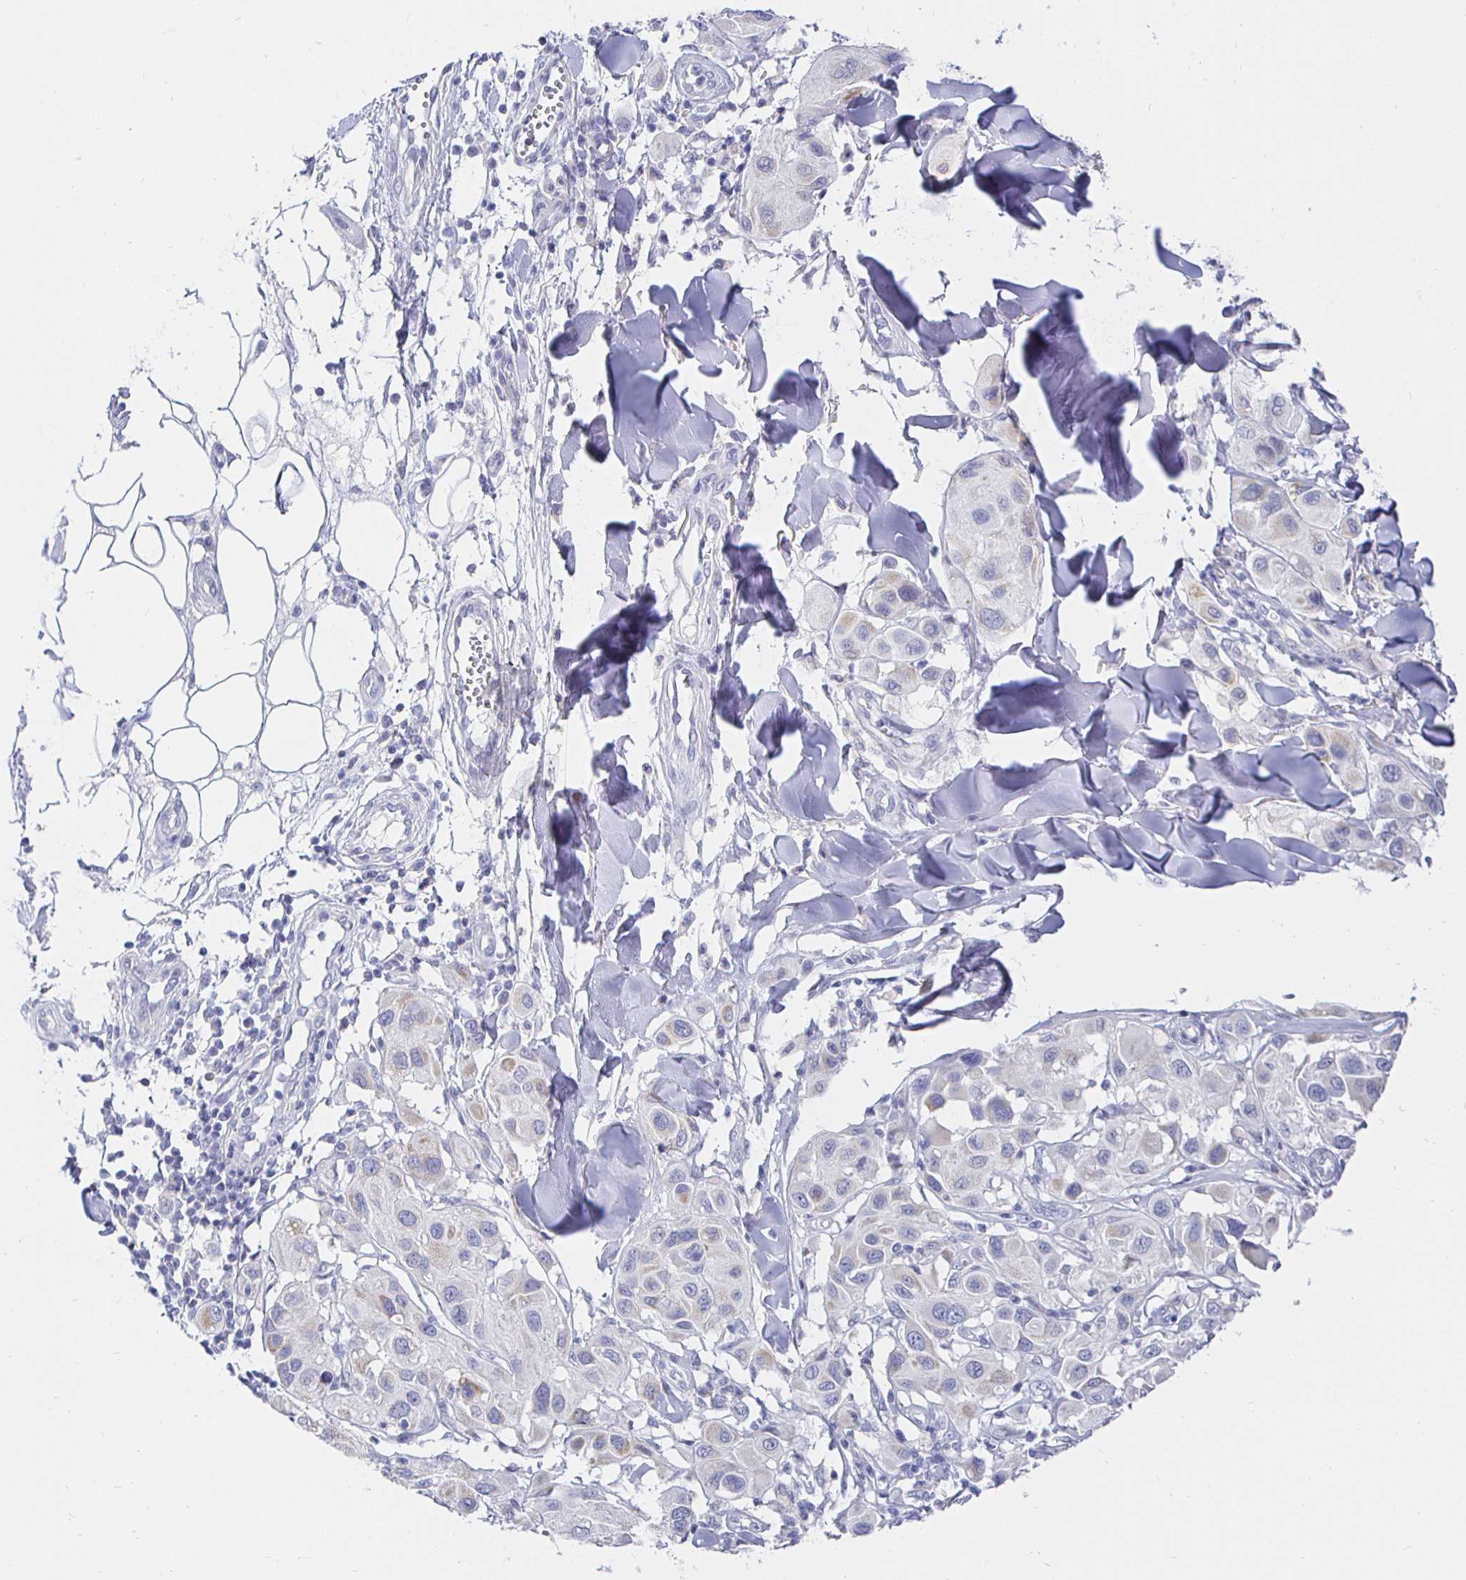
{"staining": {"intensity": "negative", "quantity": "none", "location": "none"}, "tissue": "melanoma", "cell_type": "Tumor cells", "image_type": "cancer", "snomed": [{"axis": "morphology", "description": "Malignant melanoma, Metastatic site"}, {"axis": "topography", "description": "Skin"}], "caption": "This histopathology image is of melanoma stained with IHC to label a protein in brown with the nuclei are counter-stained blue. There is no positivity in tumor cells. (Immunohistochemistry, brightfield microscopy, high magnification).", "gene": "CR2", "patient": {"sex": "male", "age": 41}}